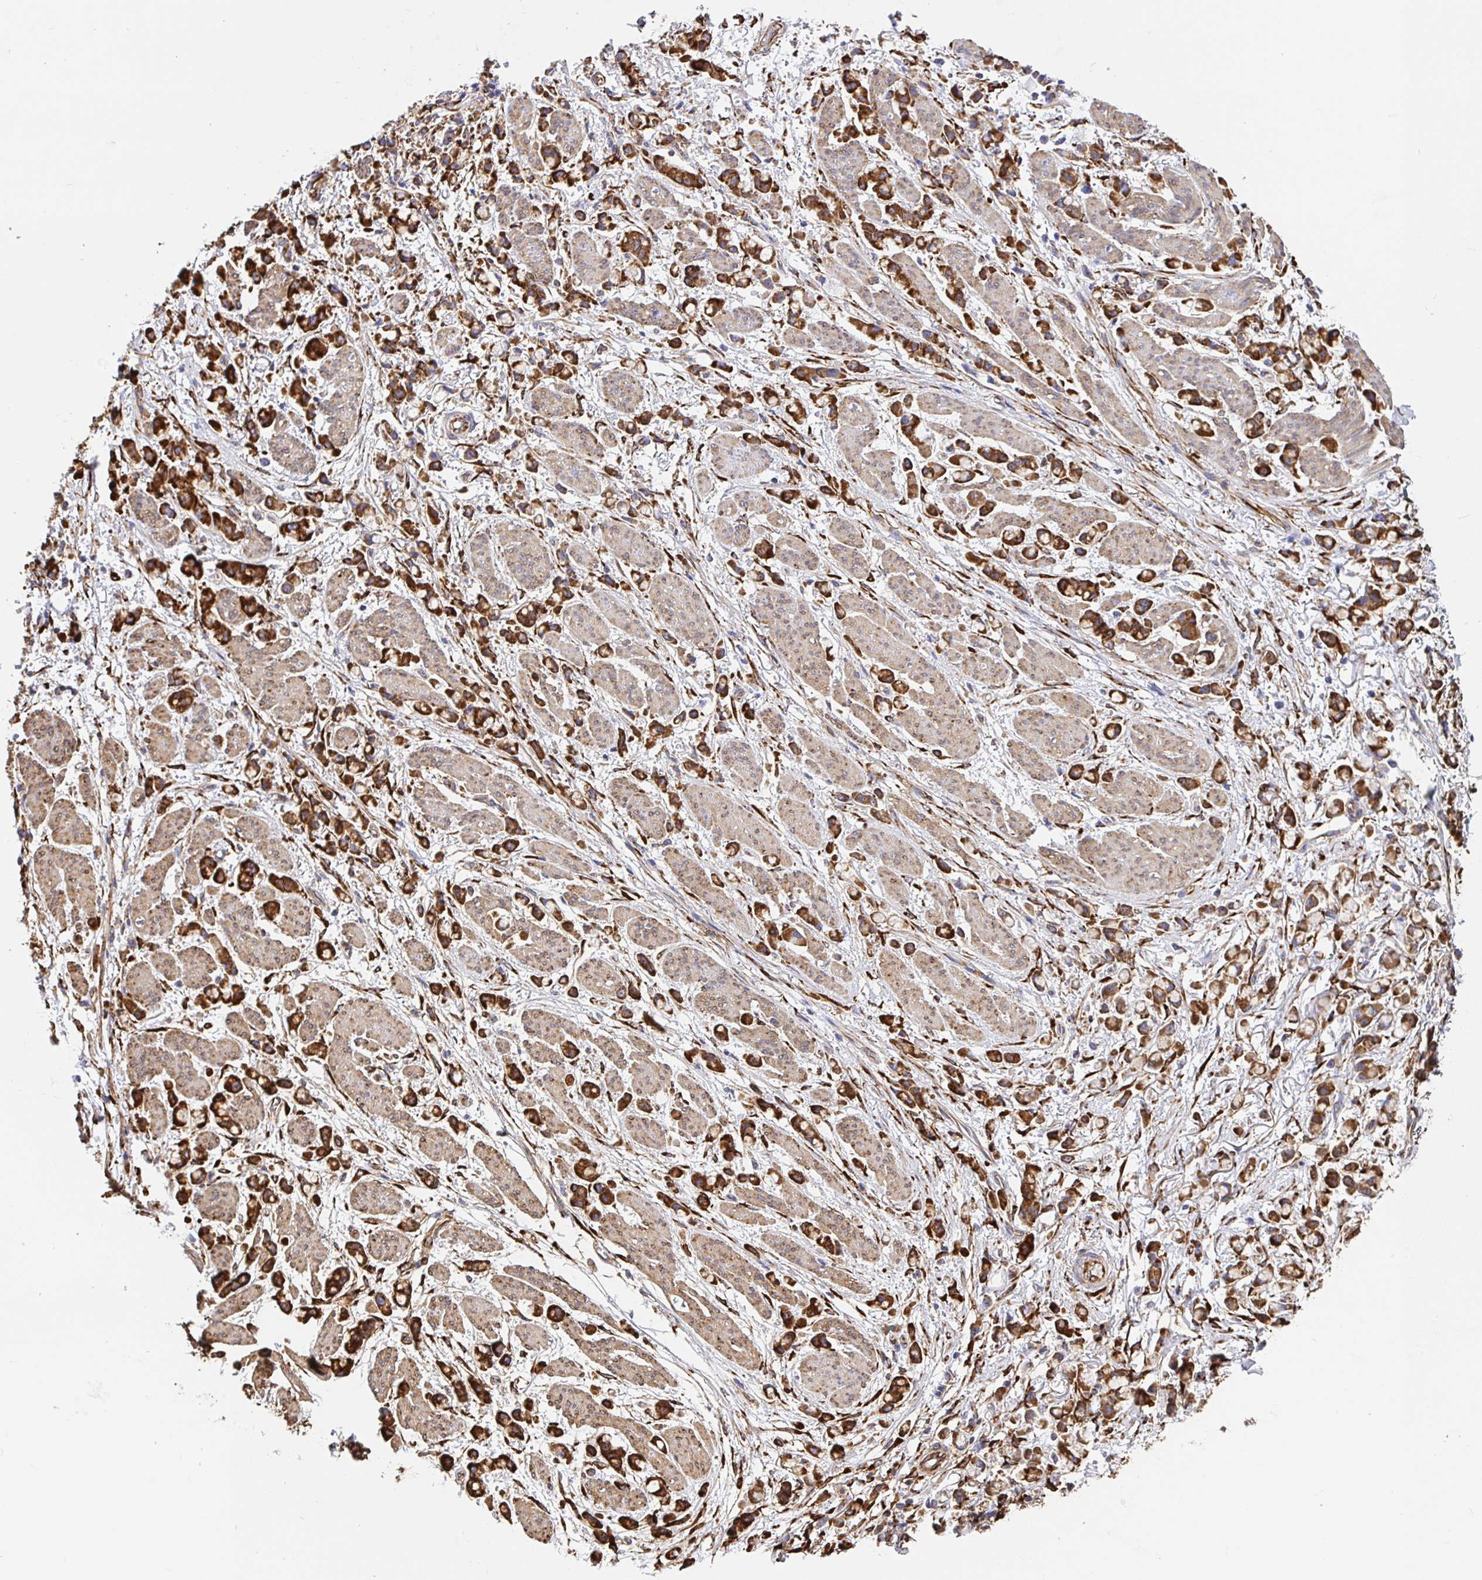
{"staining": {"intensity": "strong", "quantity": ">75%", "location": "cytoplasmic/membranous"}, "tissue": "stomach cancer", "cell_type": "Tumor cells", "image_type": "cancer", "snomed": [{"axis": "morphology", "description": "Adenocarcinoma, NOS"}, {"axis": "topography", "description": "Stomach"}], "caption": "Stomach cancer stained with DAB immunohistochemistry (IHC) exhibits high levels of strong cytoplasmic/membranous staining in about >75% of tumor cells.", "gene": "MAOA", "patient": {"sex": "female", "age": 81}}